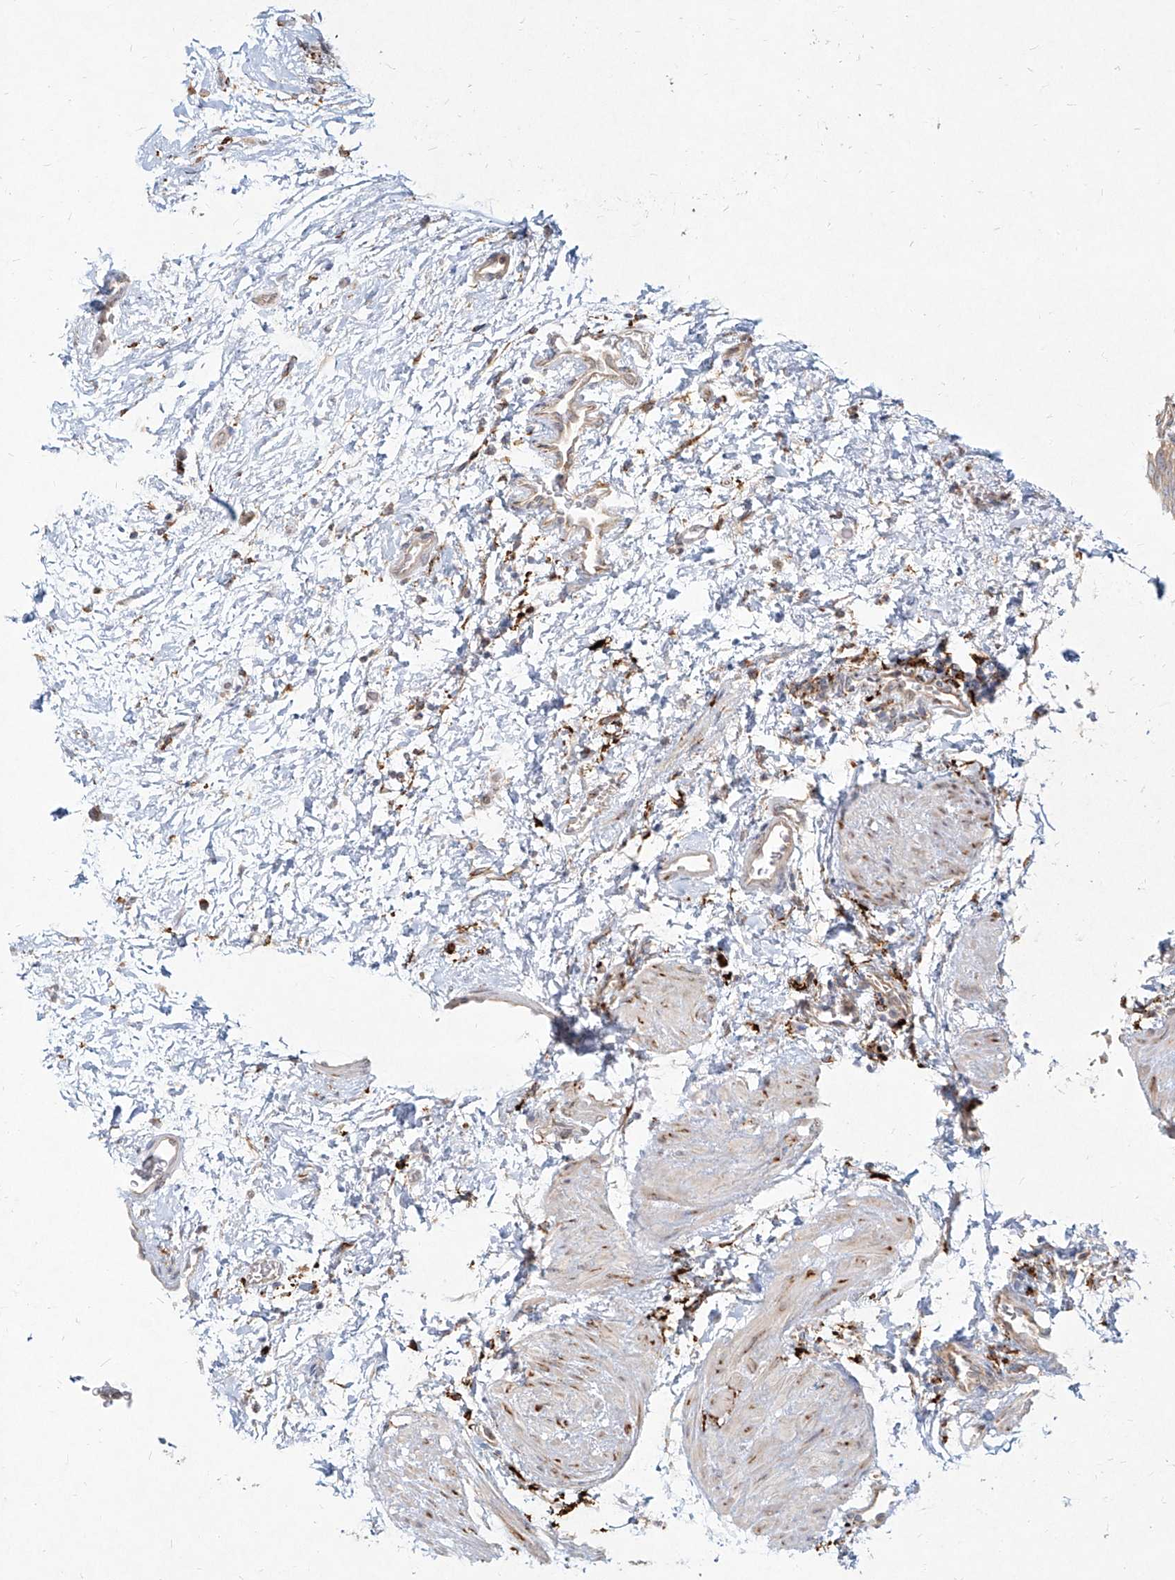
{"staining": {"intensity": "weak", "quantity": ">75%", "location": "cytoplasmic/membranous"}, "tissue": "urothelial cancer", "cell_type": "Tumor cells", "image_type": "cancer", "snomed": [{"axis": "morphology", "description": "Urothelial carcinoma, Low grade"}, {"axis": "topography", "description": "Urinary bladder"}], "caption": "Immunohistochemistry image of neoplastic tissue: human low-grade urothelial carcinoma stained using immunohistochemistry shows low levels of weak protein expression localized specifically in the cytoplasmic/membranous of tumor cells, appearing as a cytoplasmic/membranous brown color.", "gene": "CD209", "patient": {"sex": "female", "age": 60}}